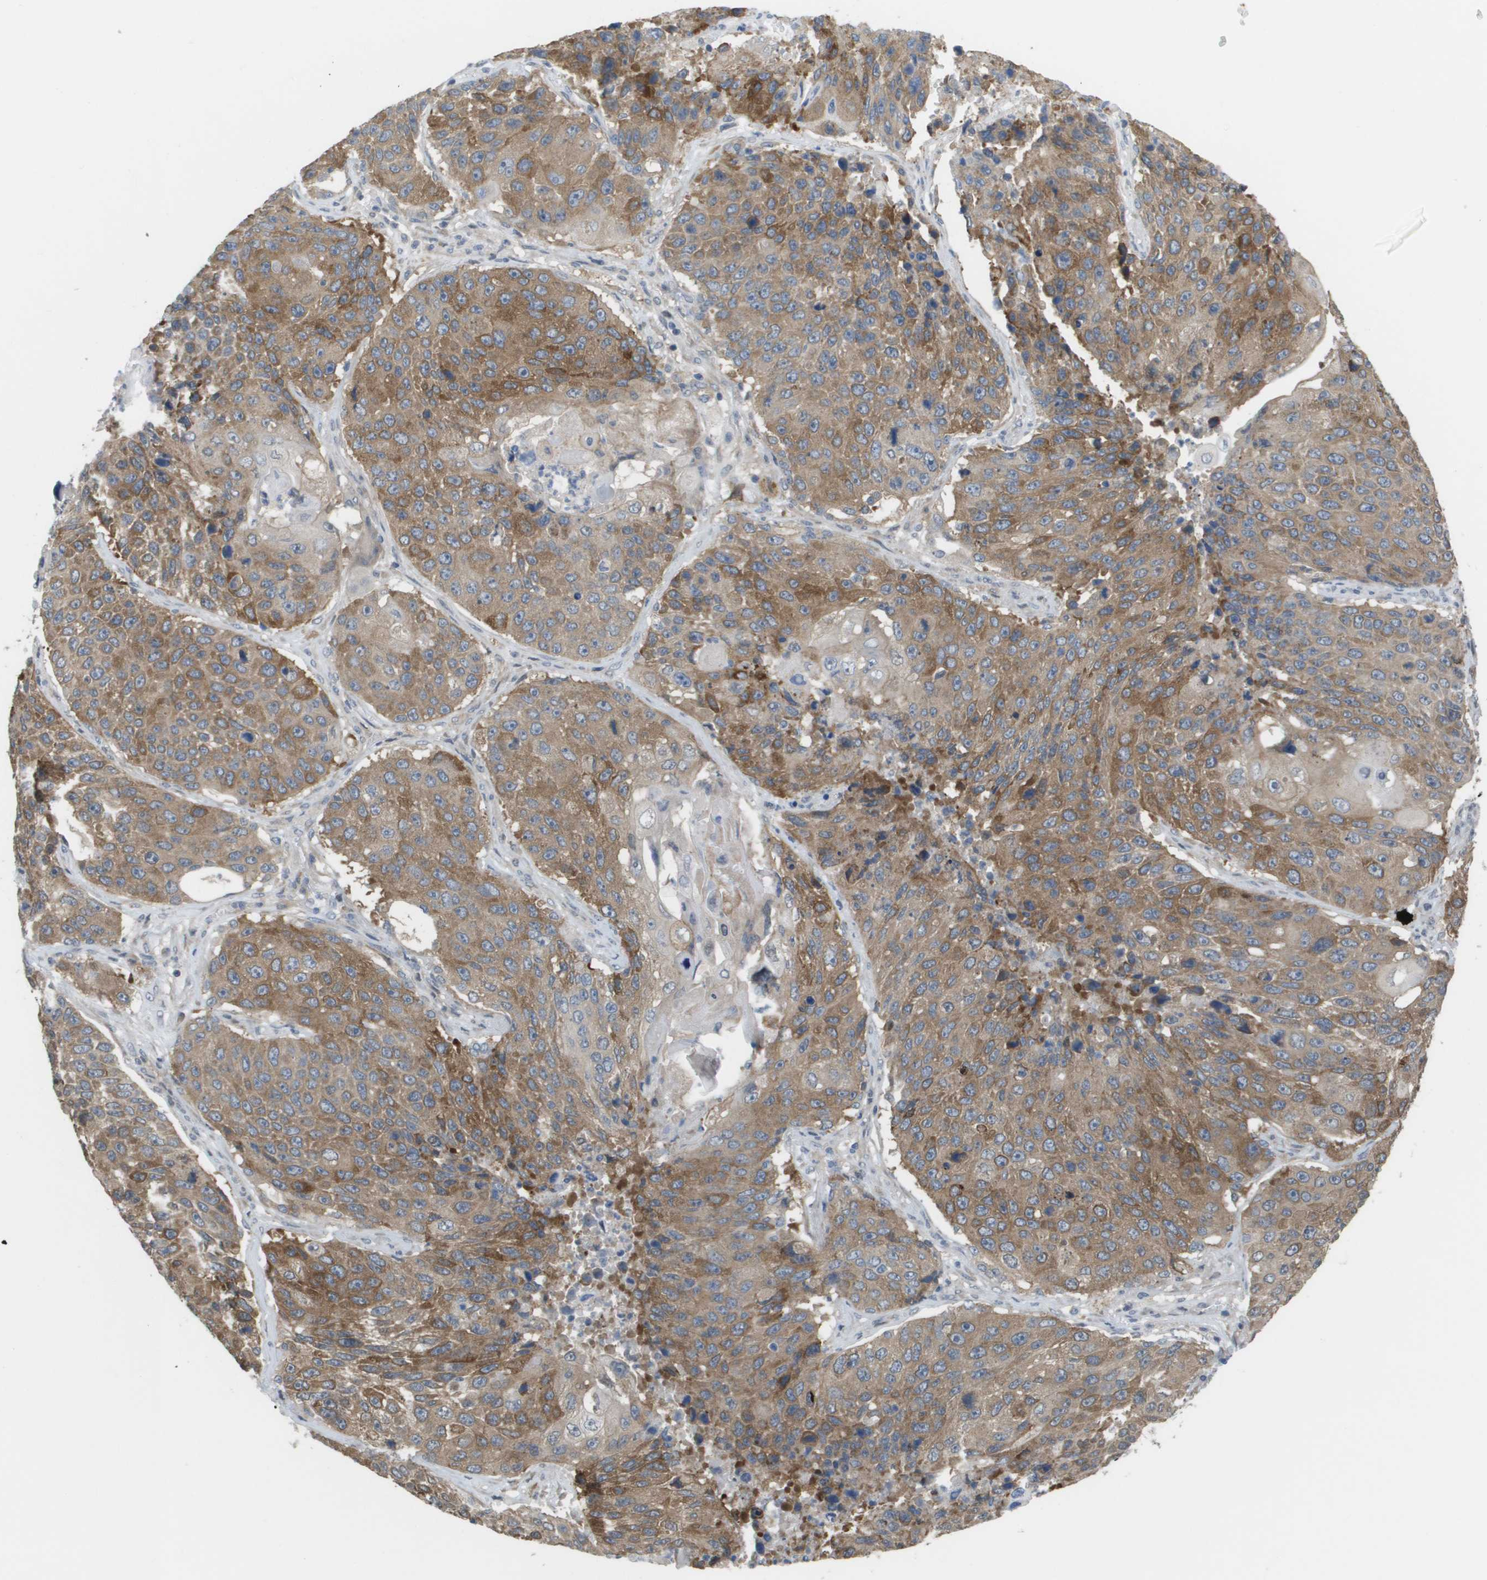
{"staining": {"intensity": "moderate", "quantity": ">75%", "location": "cytoplasmic/membranous"}, "tissue": "lung cancer", "cell_type": "Tumor cells", "image_type": "cancer", "snomed": [{"axis": "morphology", "description": "Squamous cell carcinoma, NOS"}, {"axis": "topography", "description": "Lung"}], "caption": "A histopathology image showing moderate cytoplasmic/membranous expression in approximately >75% of tumor cells in squamous cell carcinoma (lung), as visualized by brown immunohistochemical staining.", "gene": "MARCHF8", "patient": {"sex": "male", "age": 61}}